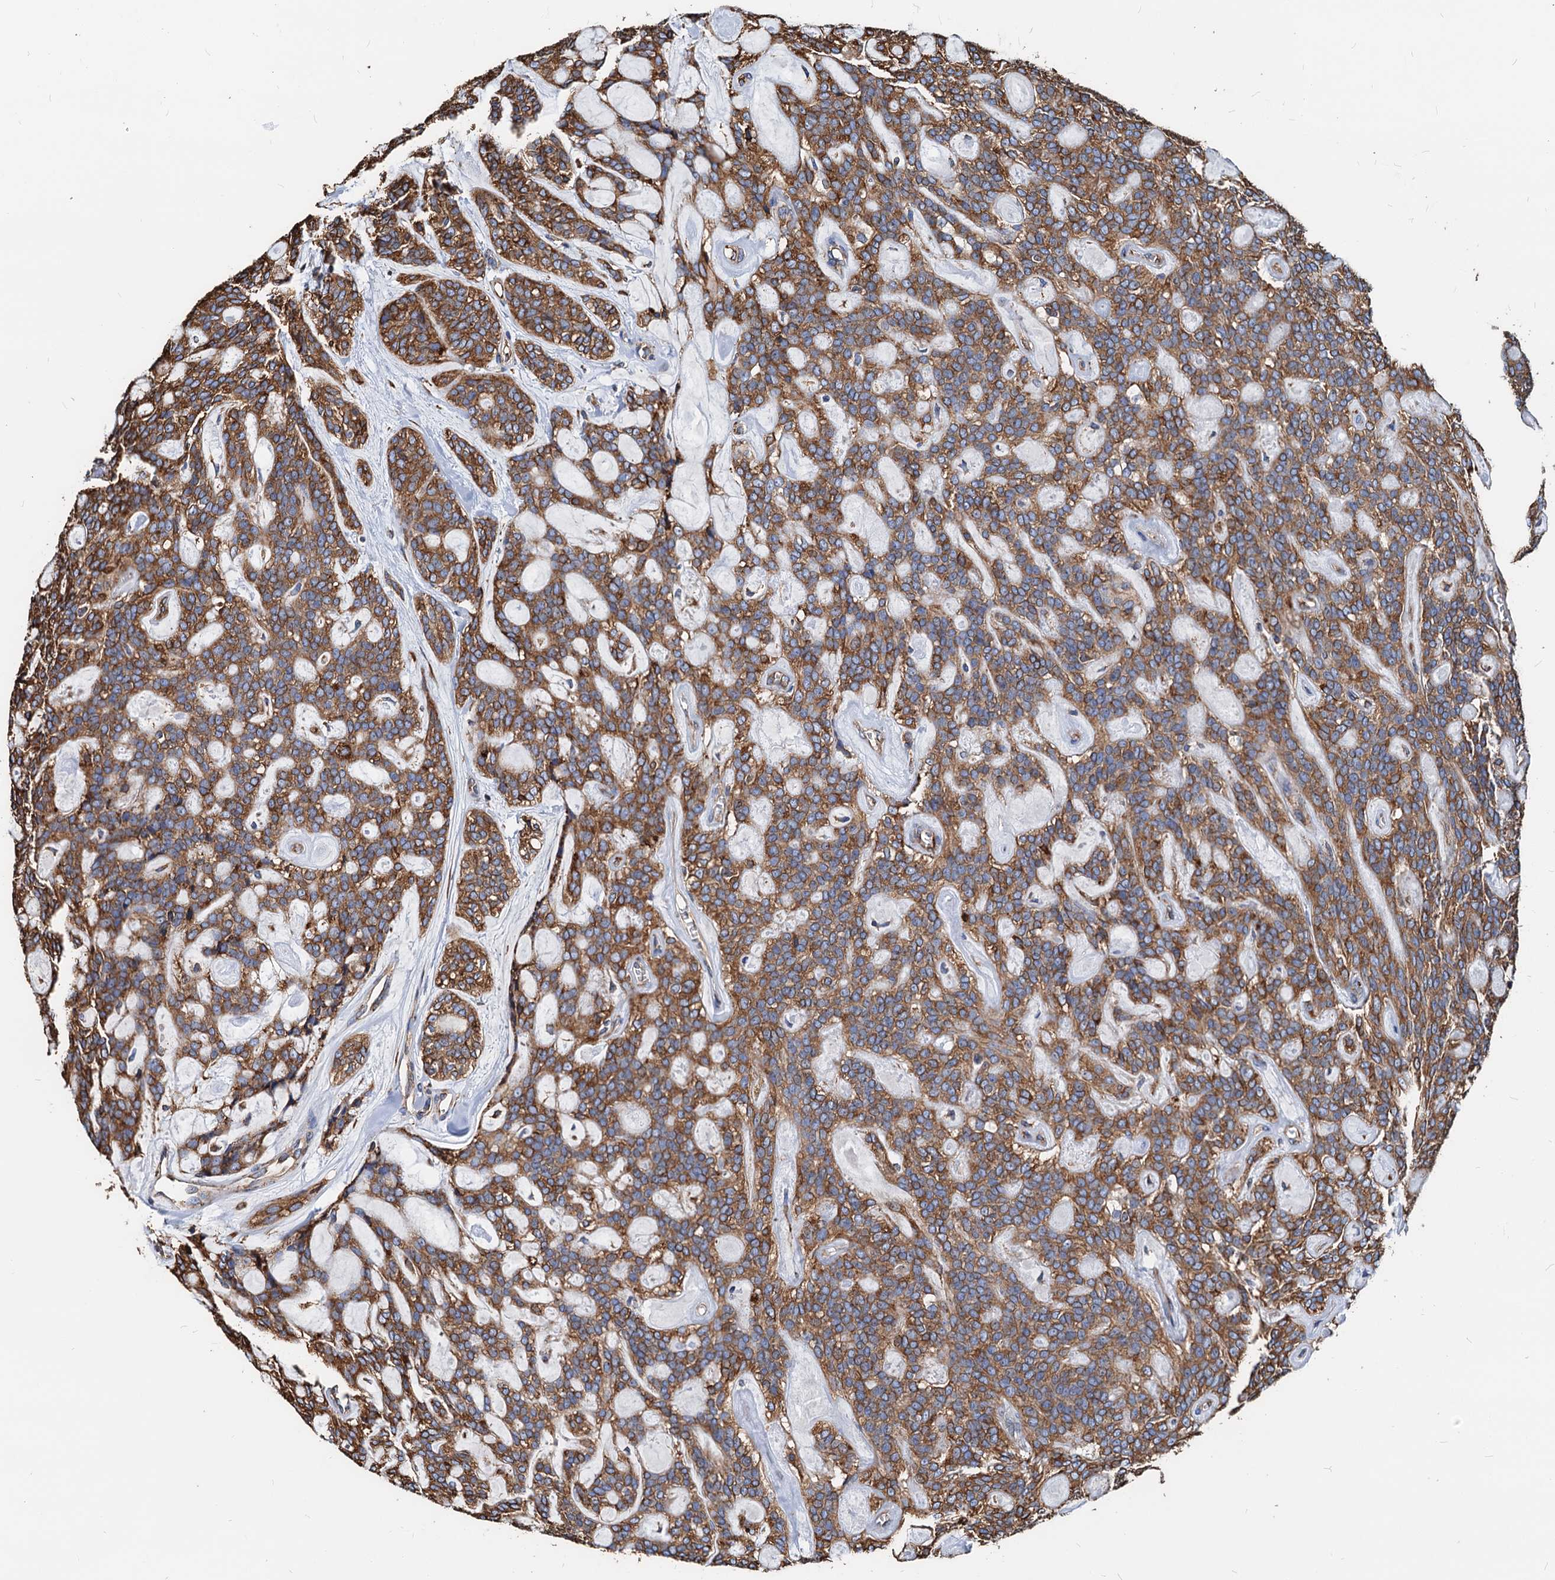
{"staining": {"intensity": "moderate", "quantity": ">75%", "location": "cytoplasmic/membranous"}, "tissue": "head and neck cancer", "cell_type": "Tumor cells", "image_type": "cancer", "snomed": [{"axis": "morphology", "description": "Adenocarcinoma, NOS"}, {"axis": "topography", "description": "Head-Neck"}], "caption": "The photomicrograph shows staining of adenocarcinoma (head and neck), revealing moderate cytoplasmic/membranous protein expression (brown color) within tumor cells. The protein is stained brown, and the nuclei are stained in blue (DAB (3,3'-diaminobenzidine) IHC with brightfield microscopy, high magnification).", "gene": "HSPA5", "patient": {"sex": "male", "age": 66}}